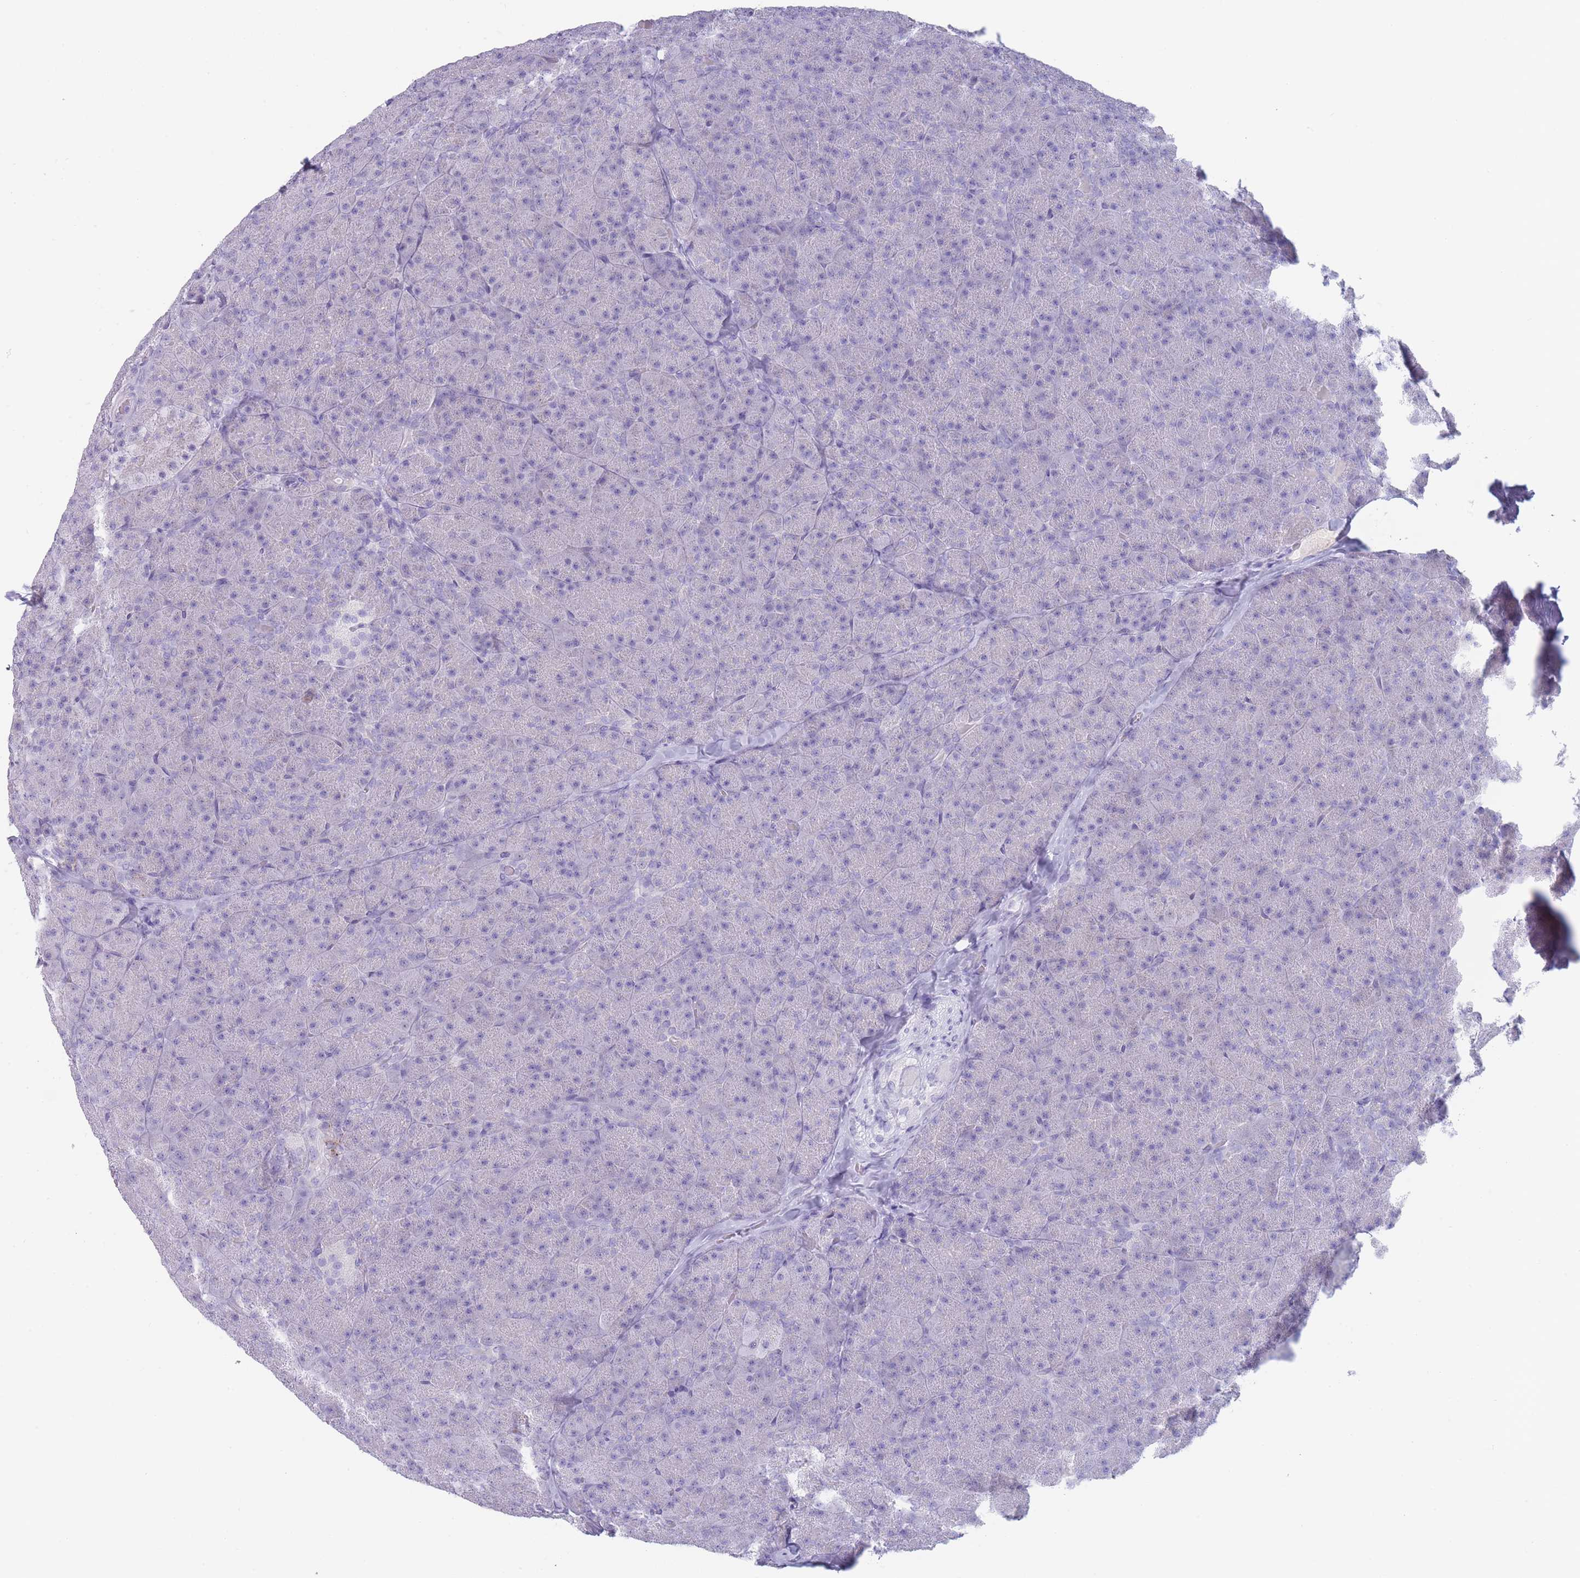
{"staining": {"intensity": "negative", "quantity": "none", "location": "none"}, "tissue": "pancreas", "cell_type": "Exocrine glandular cells", "image_type": "normal", "snomed": [{"axis": "morphology", "description": "Normal tissue, NOS"}, {"axis": "topography", "description": "Pancreas"}], "caption": "There is no significant staining in exocrine glandular cells of pancreas. (Stains: DAB immunohistochemistry with hematoxylin counter stain, Microscopy: brightfield microscopy at high magnification).", "gene": "GPR12", "patient": {"sex": "male", "age": 36}}